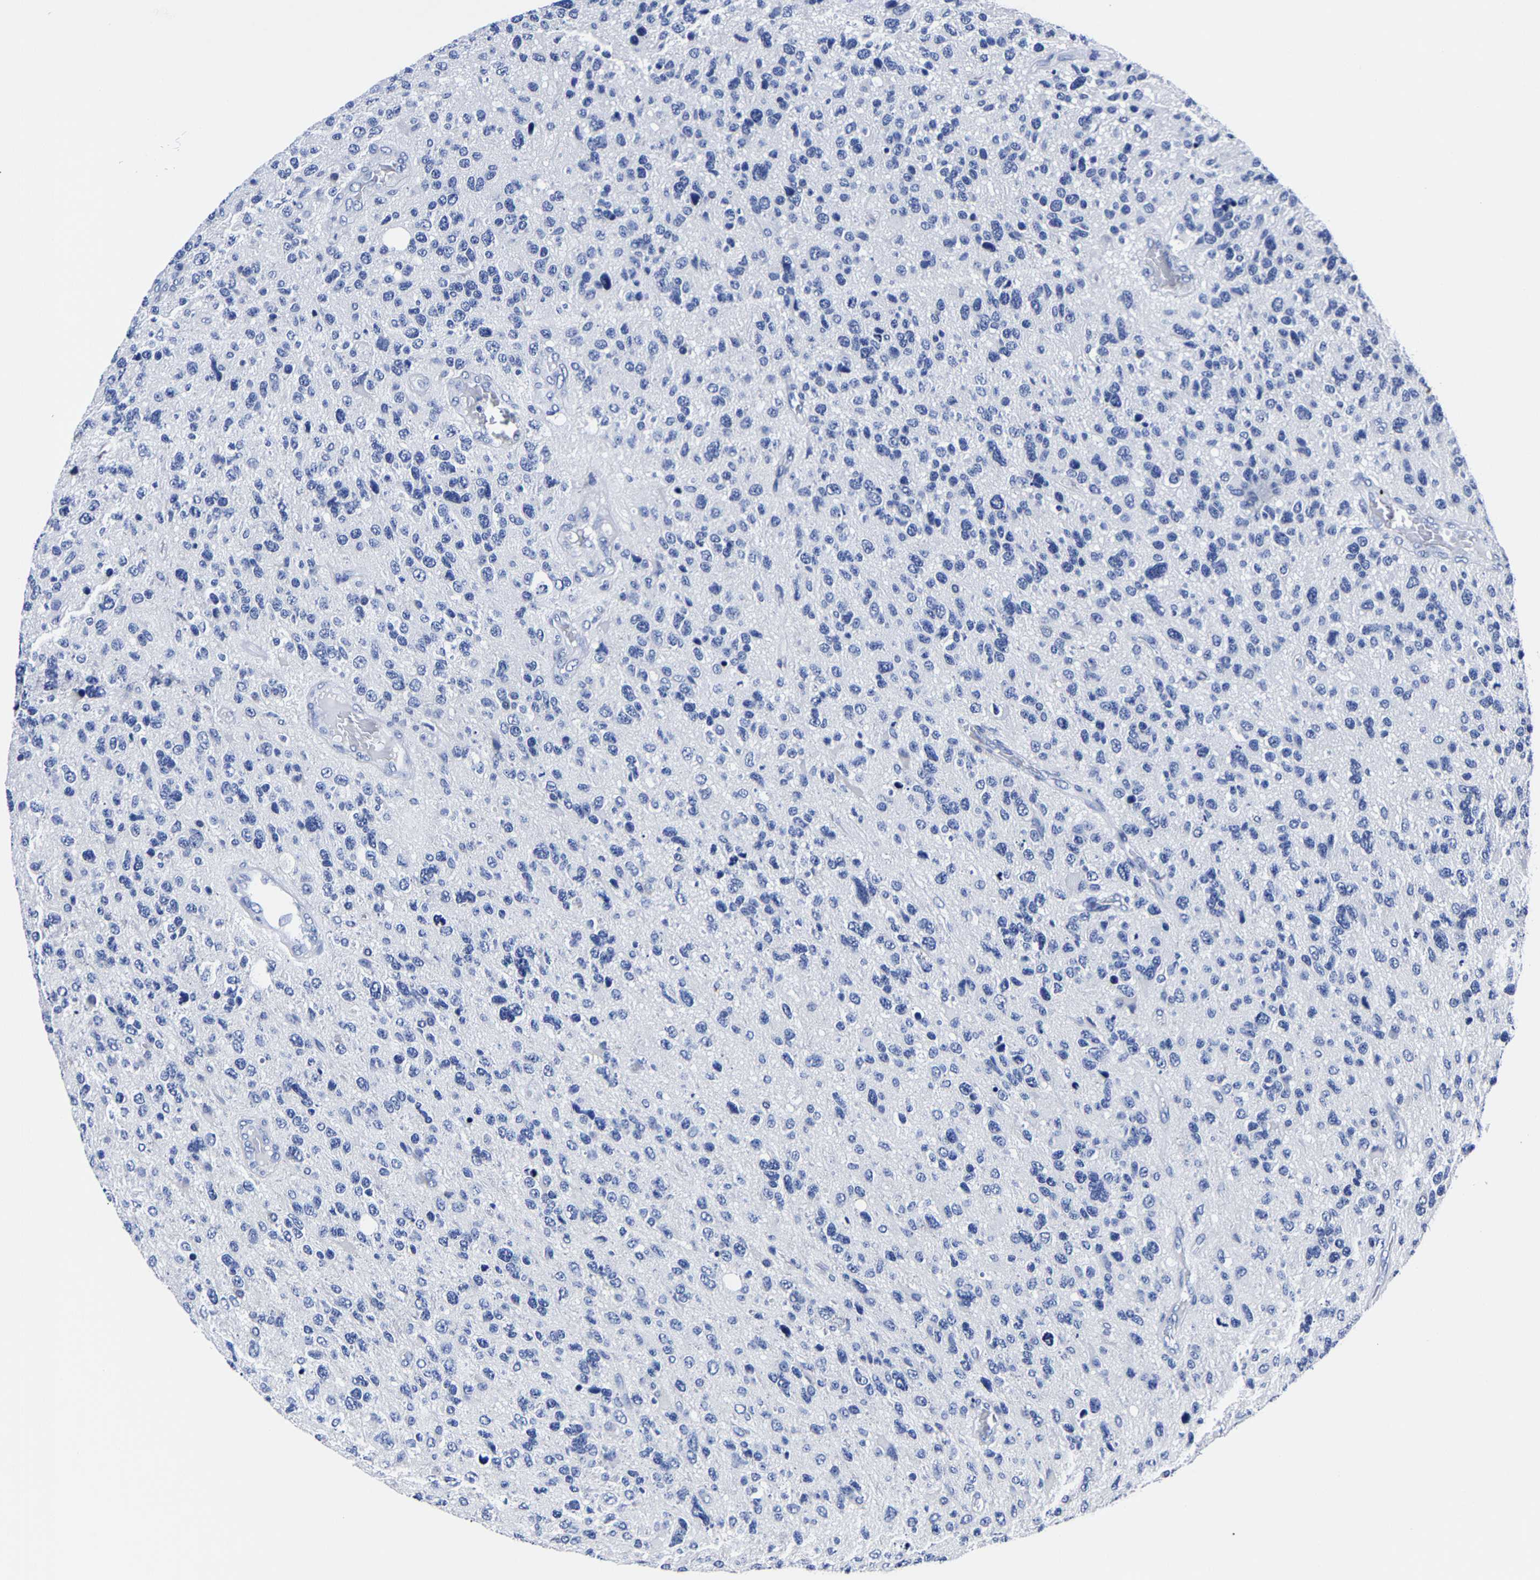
{"staining": {"intensity": "negative", "quantity": "none", "location": "none"}, "tissue": "glioma", "cell_type": "Tumor cells", "image_type": "cancer", "snomed": [{"axis": "morphology", "description": "Glioma, malignant, High grade"}, {"axis": "topography", "description": "Brain"}], "caption": "This is an IHC micrograph of malignant glioma (high-grade). There is no staining in tumor cells.", "gene": "CPA2", "patient": {"sex": "female", "age": 58}}